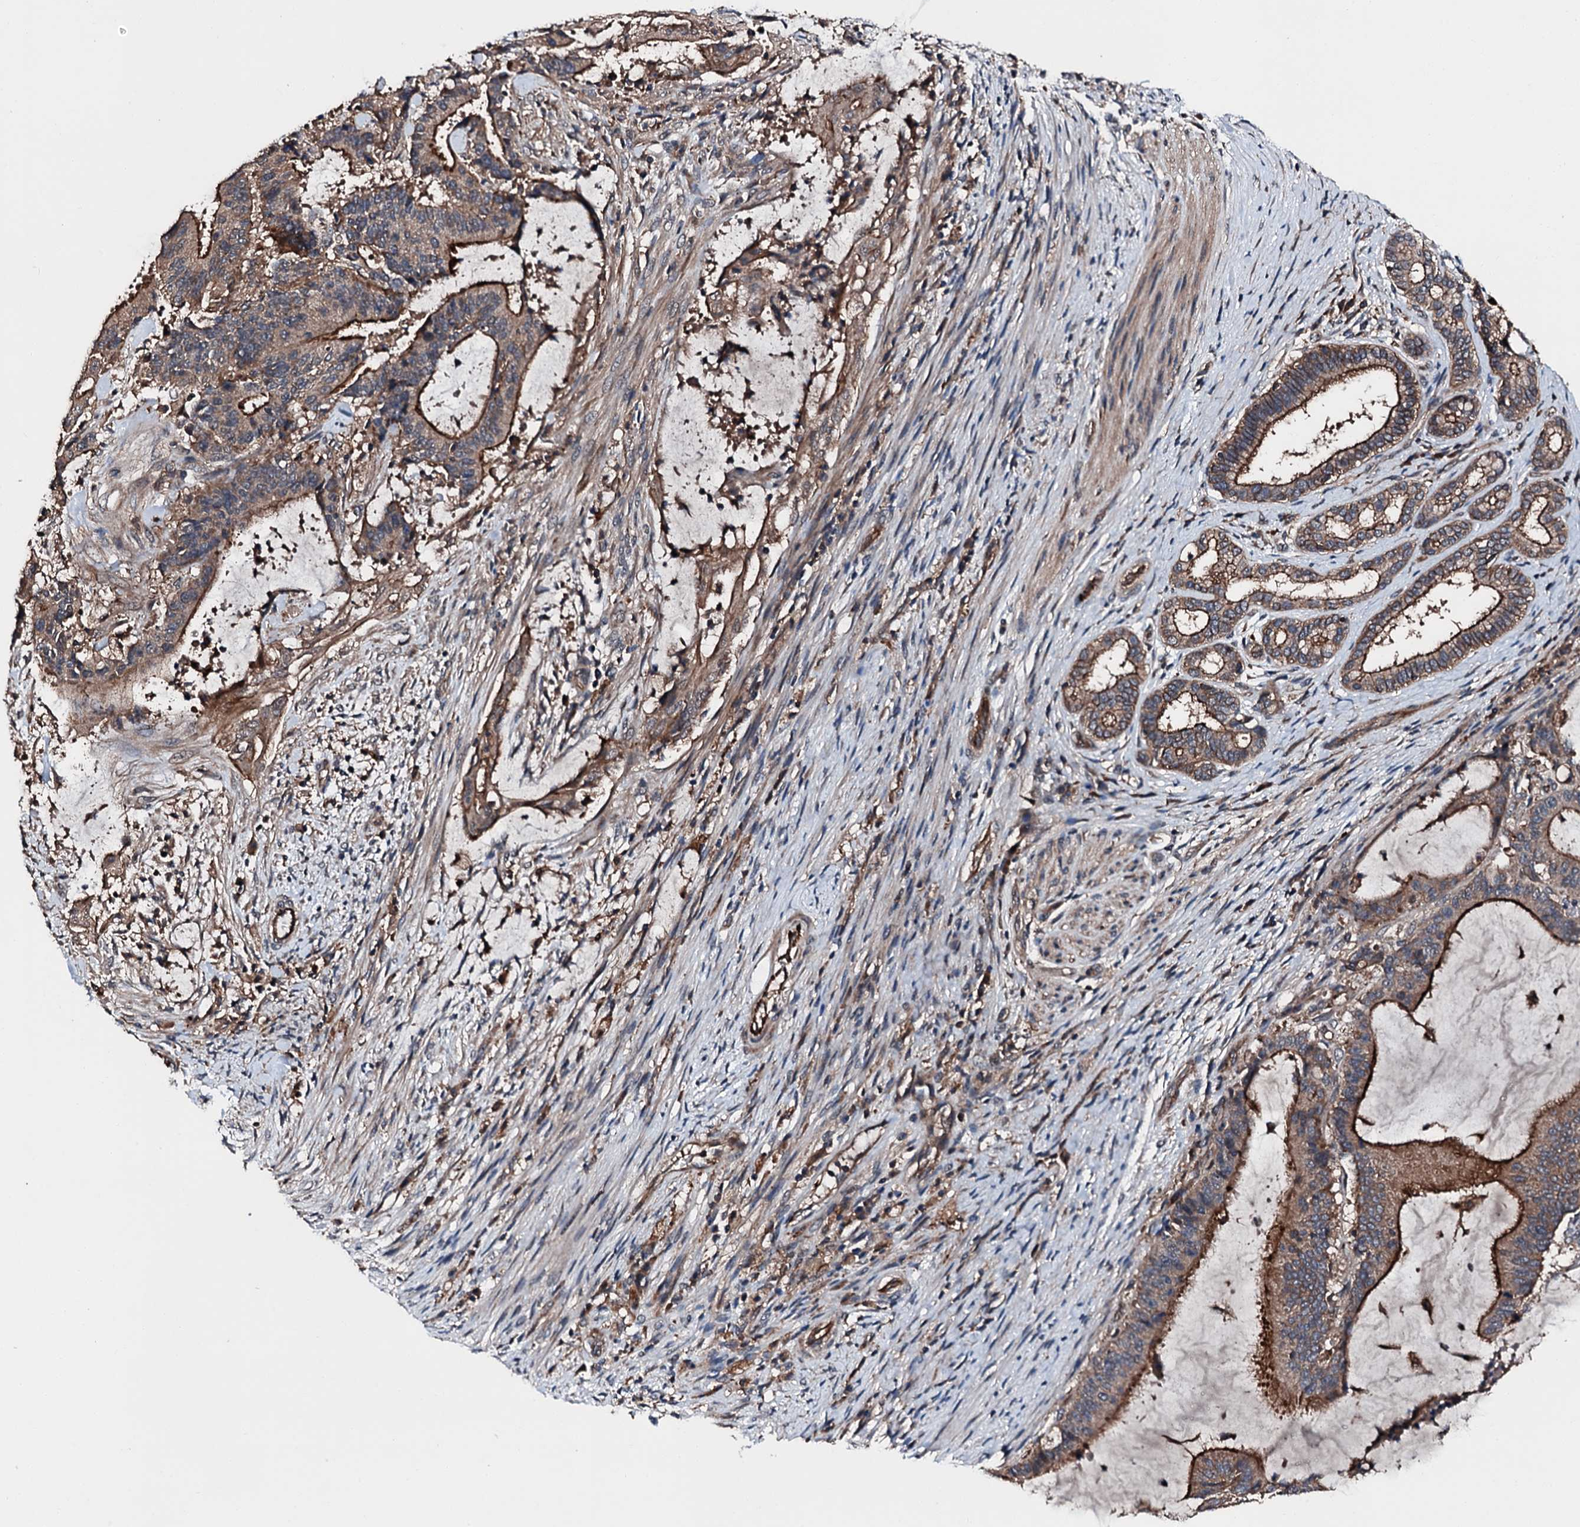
{"staining": {"intensity": "strong", "quantity": ">75%", "location": "cytoplasmic/membranous"}, "tissue": "liver cancer", "cell_type": "Tumor cells", "image_type": "cancer", "snomed": [{"axis": "morphology", "description": "Normal tissue, NOS"}, {"axis": "morphology", "description": "Cholangiocarcinoma"}, {"axis": "topography", "description": "Liver"}, {"axis": "topography", "description": "Peripheral nerve tissue"}], "caption": "Liver cancer stained with DAB IHC displays high levels of strong cytoplasmic/membranous expression in approximately >75% of tumor cells. Nuclei are stained in blue.", "gene": "FGD4", "patient": {"sex": "female", "age": 73}}